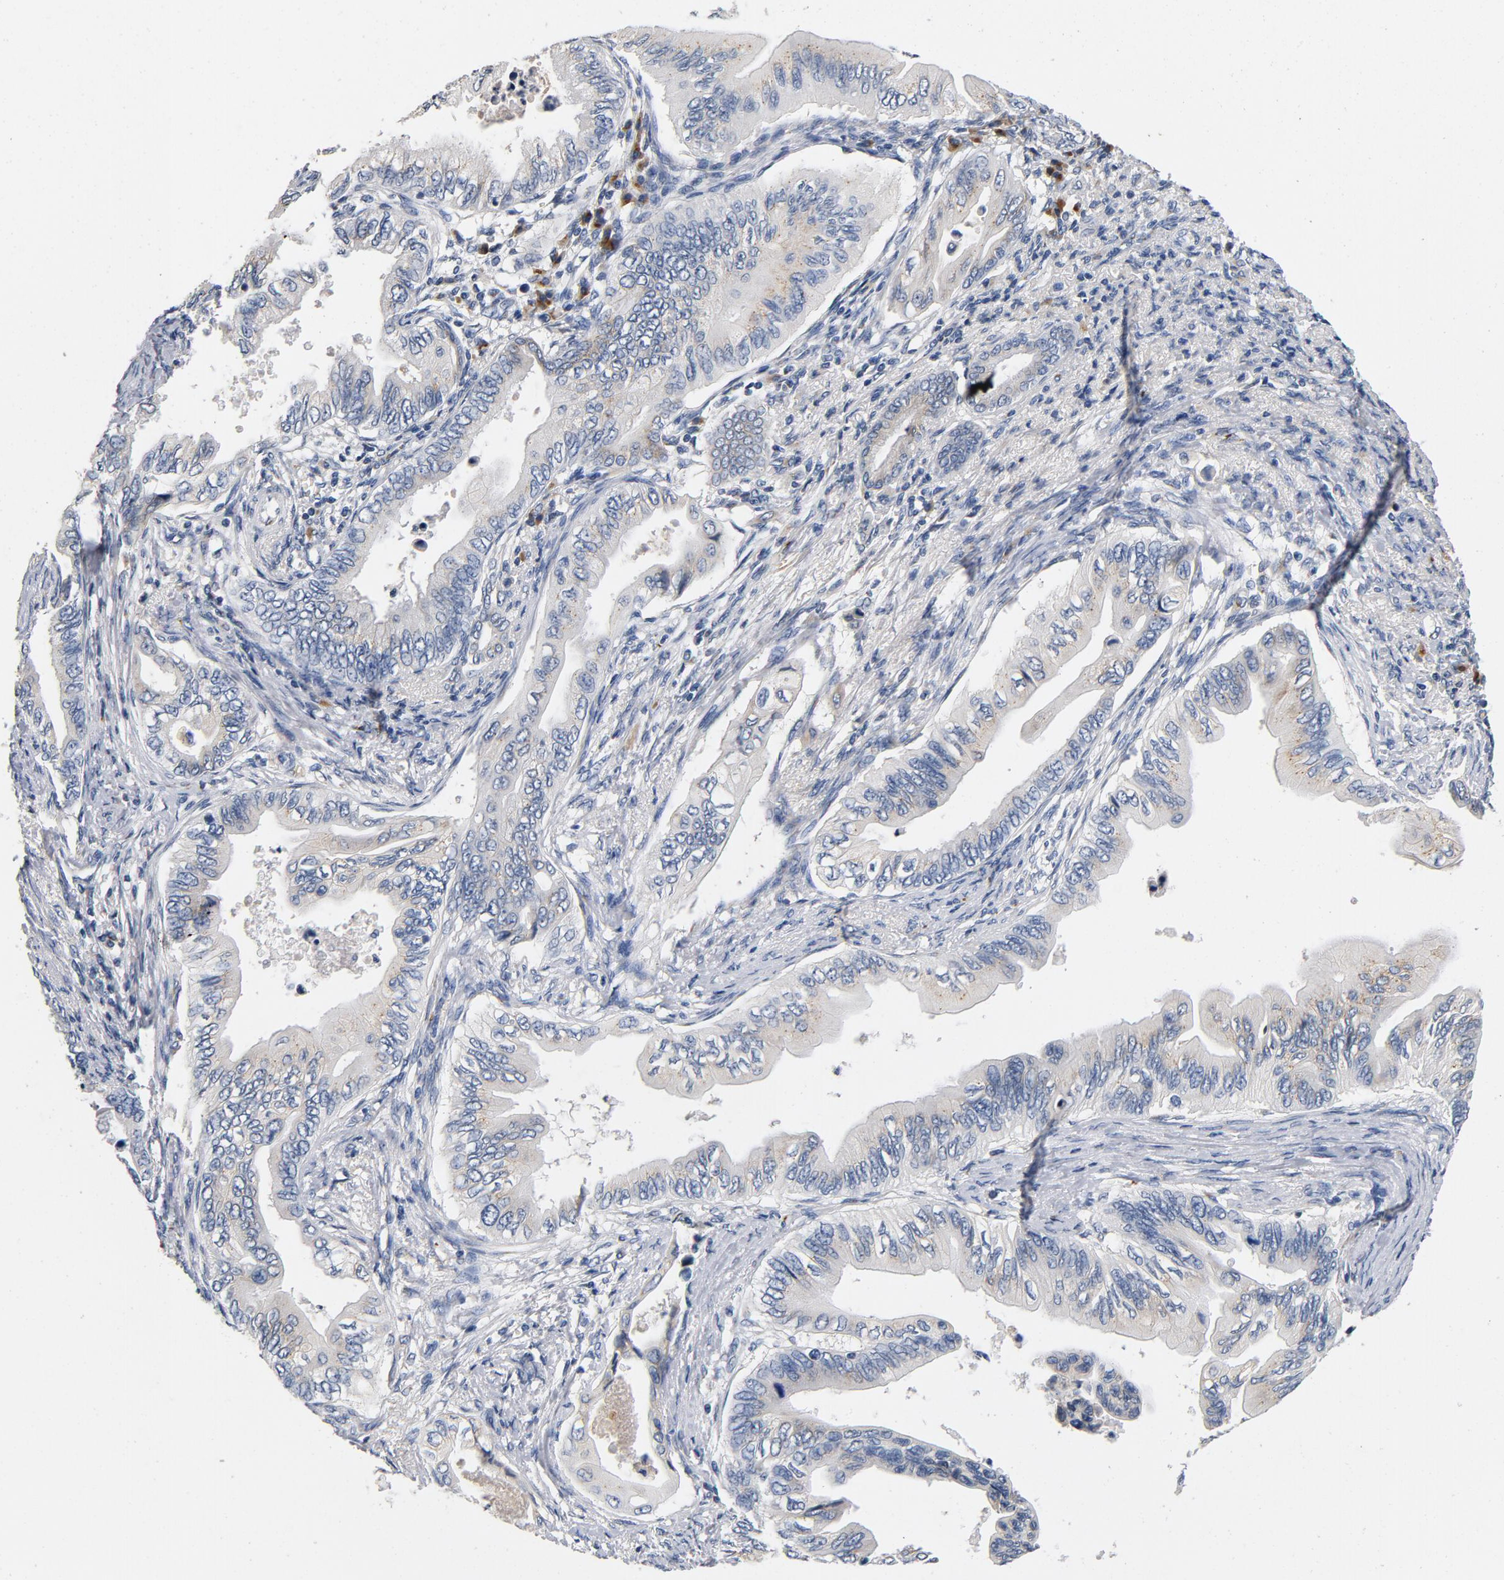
{"staining": {"intensity": "negative", "quantity": "none", "location": "none"}, "tissue": "pancreatic cancer", "cell_type": "Tumor cells", "image_type": "cancer", "snomed": [{"axis": "morphology", "description": "Adenocarcinoma, NOS"}, {"axis": "topography", "description": "Pancreas"}], "caption": "DAB (3,3'-diaminobenzidine) immunohistochemical staining of pancreatic cancer demonstrates no significant staining in tumor cells. (Stains: DAB immunohistochemistry (IHC) with hematoxylin counter stain, Microscopy: brightfield microscopy at high magnification).", "gene": "LMAN2", "patient": {"sex": "female", "age": 66}}